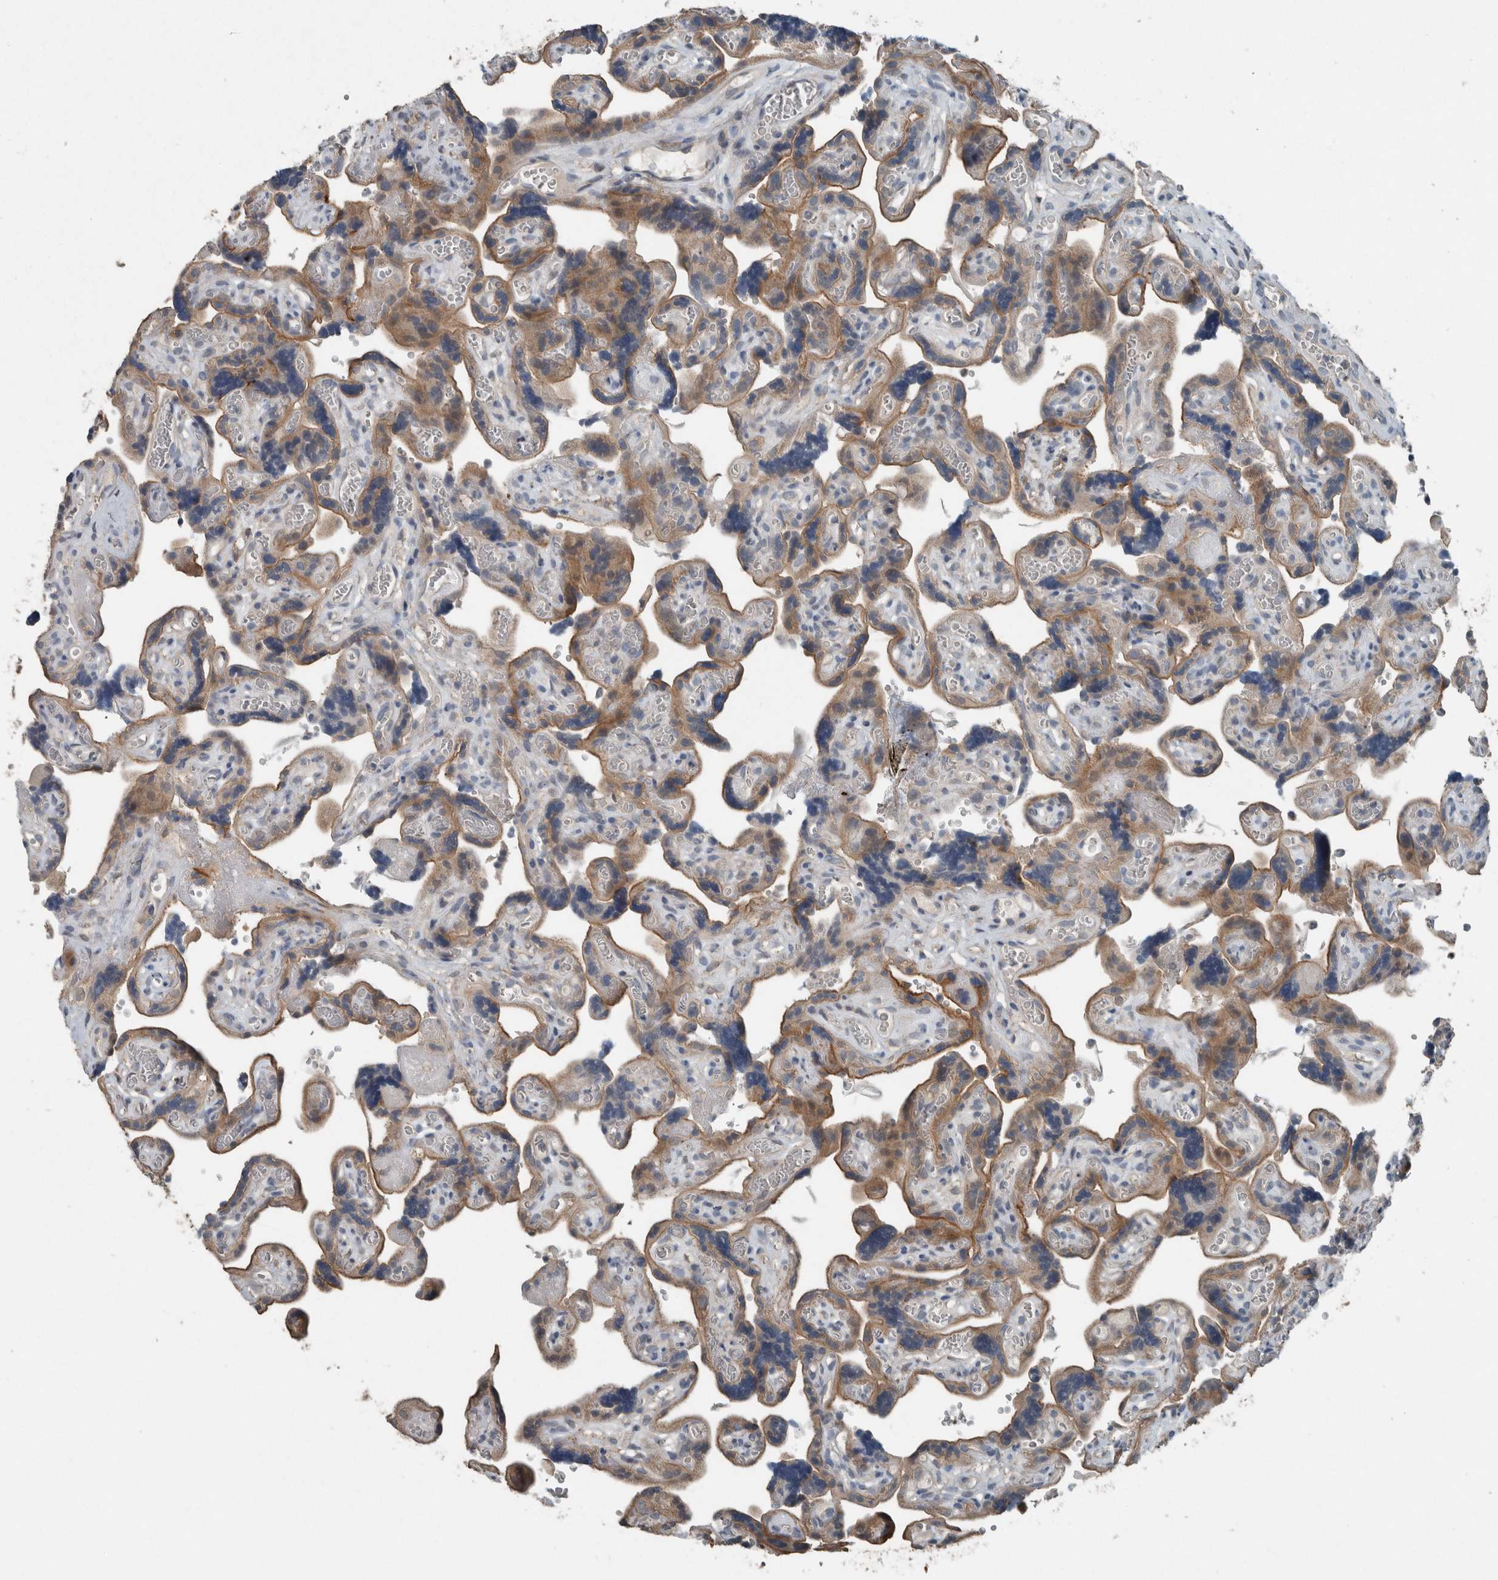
{"staining": {"intensity": "moderate", "quantity": ">75%", "location": "cytoplasmic/membranous"}, "tissue": "placenta", "cell_type": "Trophoblastic cells", "image_type": "normal", "snomed": [{"axis": "morphology", "description": "Normal tissue, NOS"}, {"axis": "topography", "description": "Placenta"}], "caption": "A high-resolution histopathology image shows immunohistochemistry (IHC) staining of unremarkable placenta, which shows moderate cytoplasmic/membranous expression in approximately >75% of trophoblastic cells.", "gene": "KNTC1", "patient": {"sex": "female", "age": 30}}